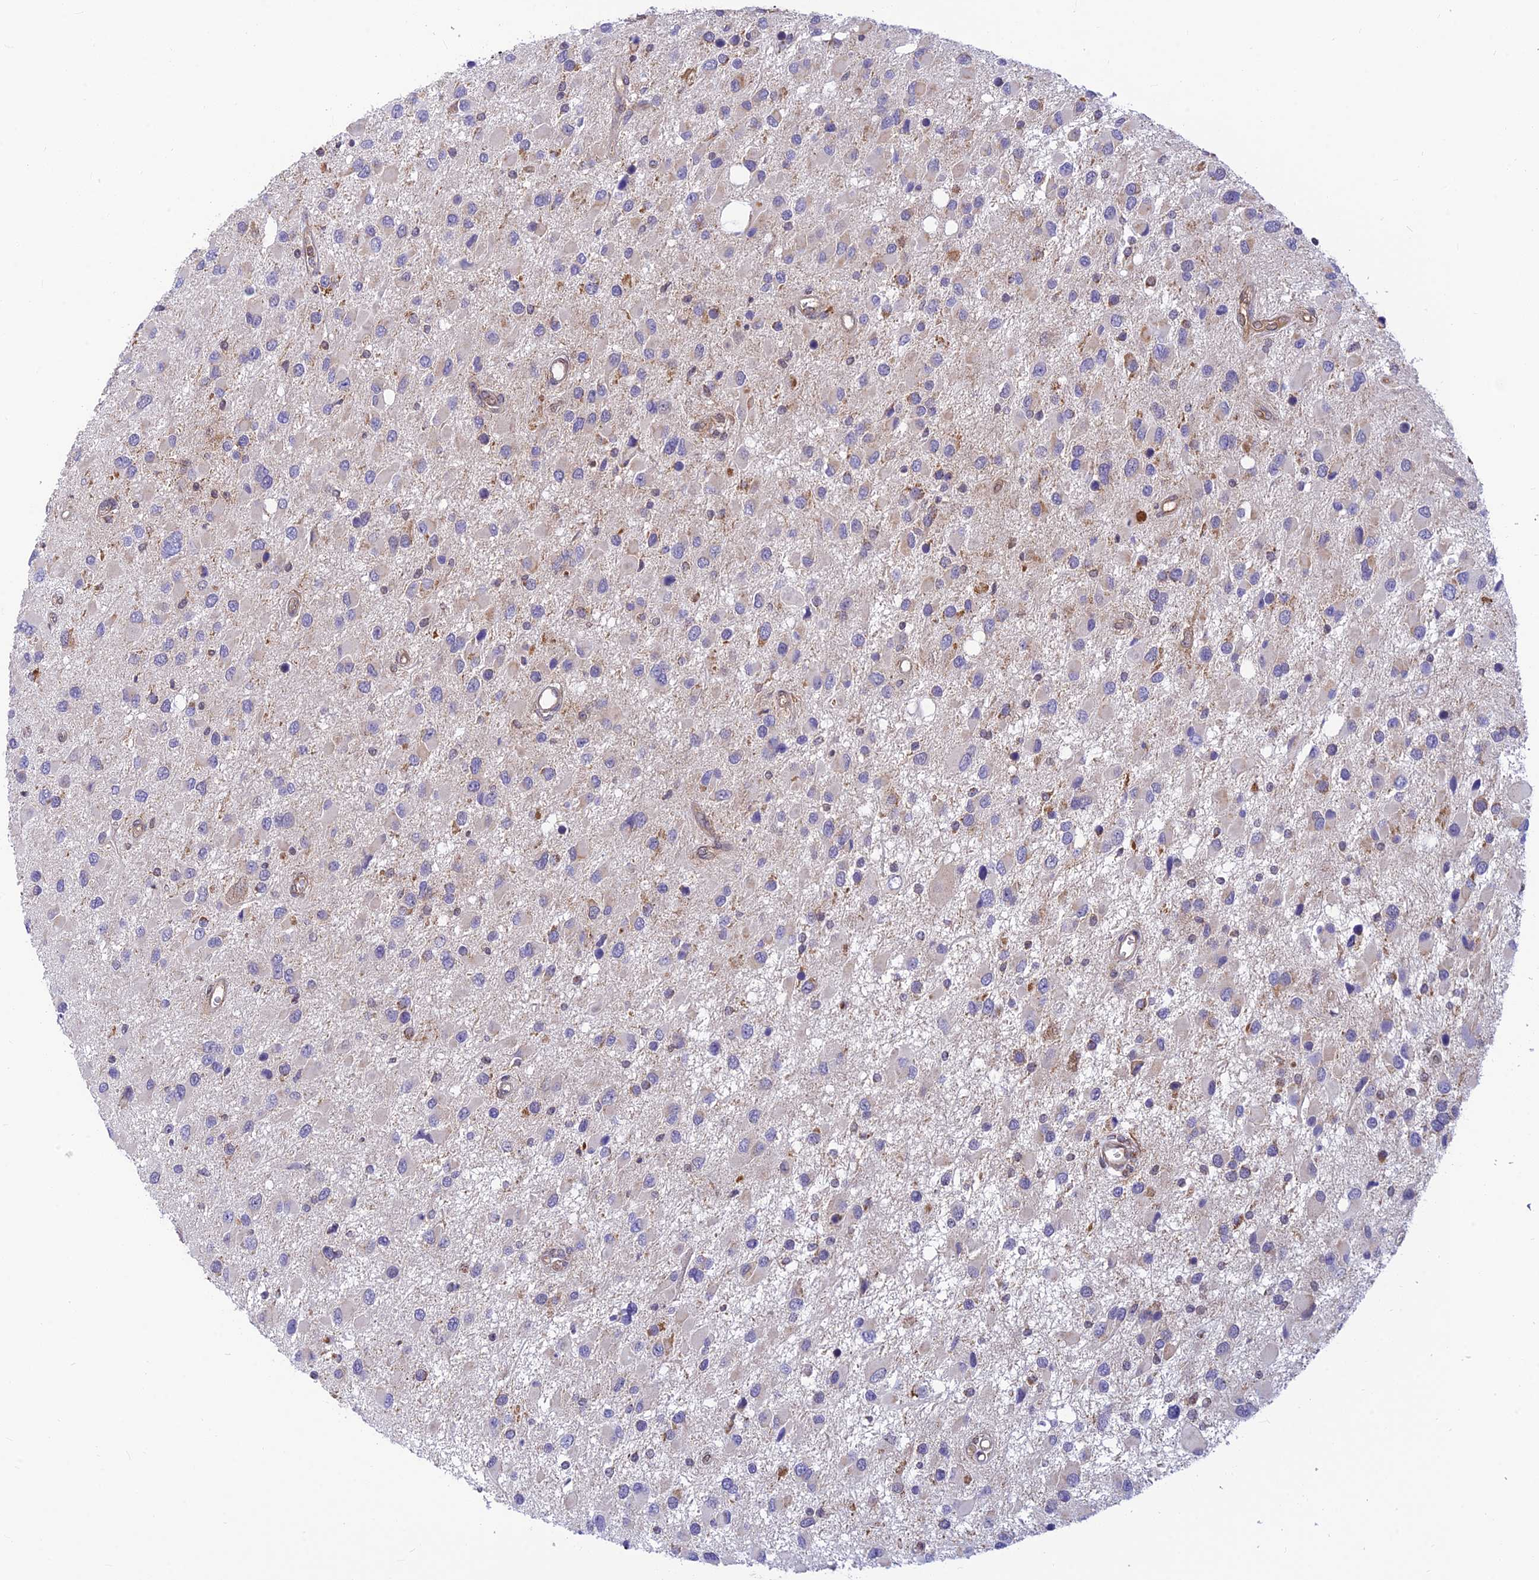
{"staining": {"intensity": "negative", "quantity": "none", "location": "none"}, "tissue": "glioma", "cell_type": "Tumor cells", "image_type": "cancer", "snomed": [{"axis": "morphology", "description": "Glioma, malignant, High grade"}, {"axis": "topography", "description": "Brain"}], "caption": "There is no significant expression in tumor cells of malignant high-grade glioma.", "gene": "LYSMD2", "patient": {"sex": "male", "age": 53}}